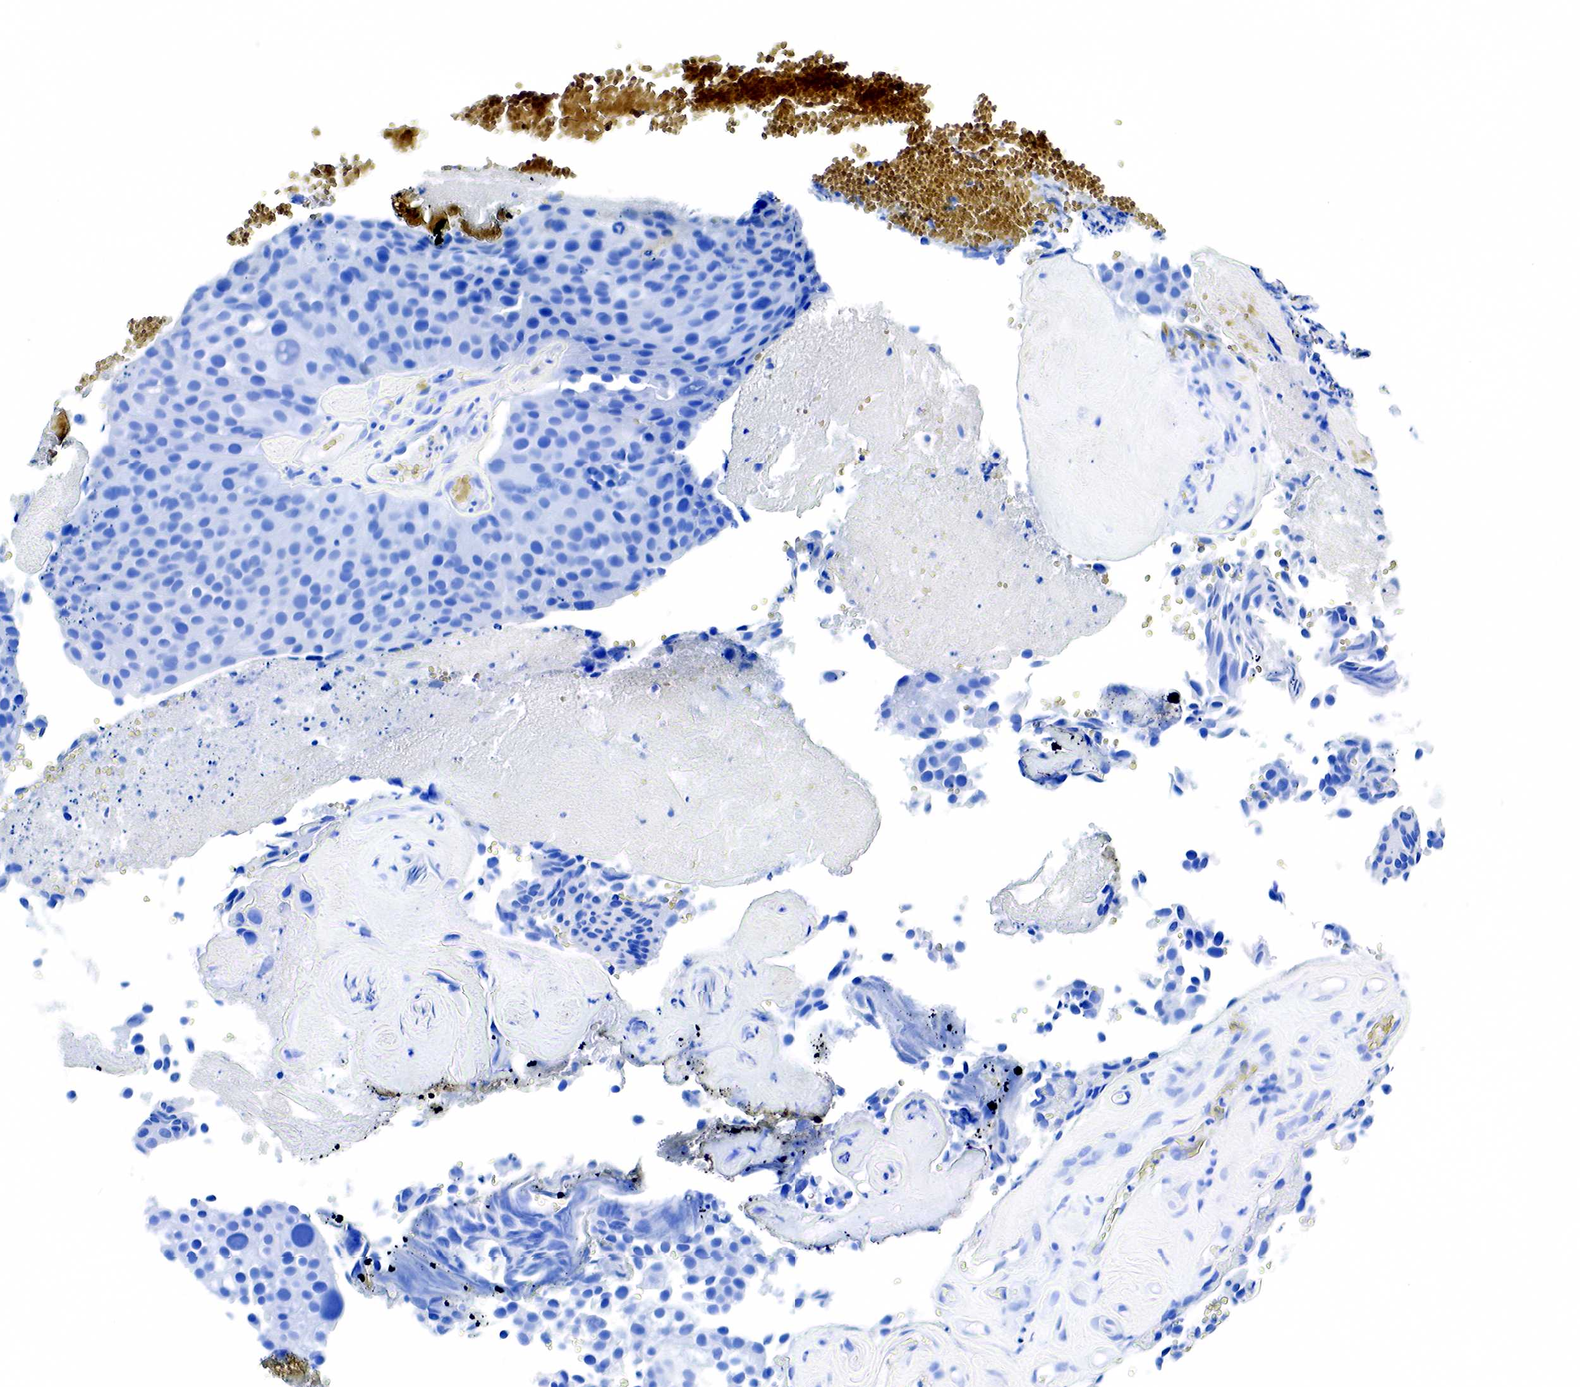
{"staining": {"intensity": "negative", "quantity": "none", "location": "none"}, "tissue": "urothelial cancer", "cell_type": "Tumor cells", "image_type": "cancer", "snomed": [{"axis": "morphology", "description": "Urothelial carcinoma, High grade"}, {"axis": "topography", "description": "Urinary bladder"}], "caption": "A high-resolution histopathology image shows immunohistochemistry staining of high-grade urothelial carcinoma, which shows no significant staining in tumor cells. The staining is performed using DAB brown chromogen with nuclei counter-stained in using hematoxylin.", "gene": "ACP3", "patient": {"sex": "male", "age": 72}}